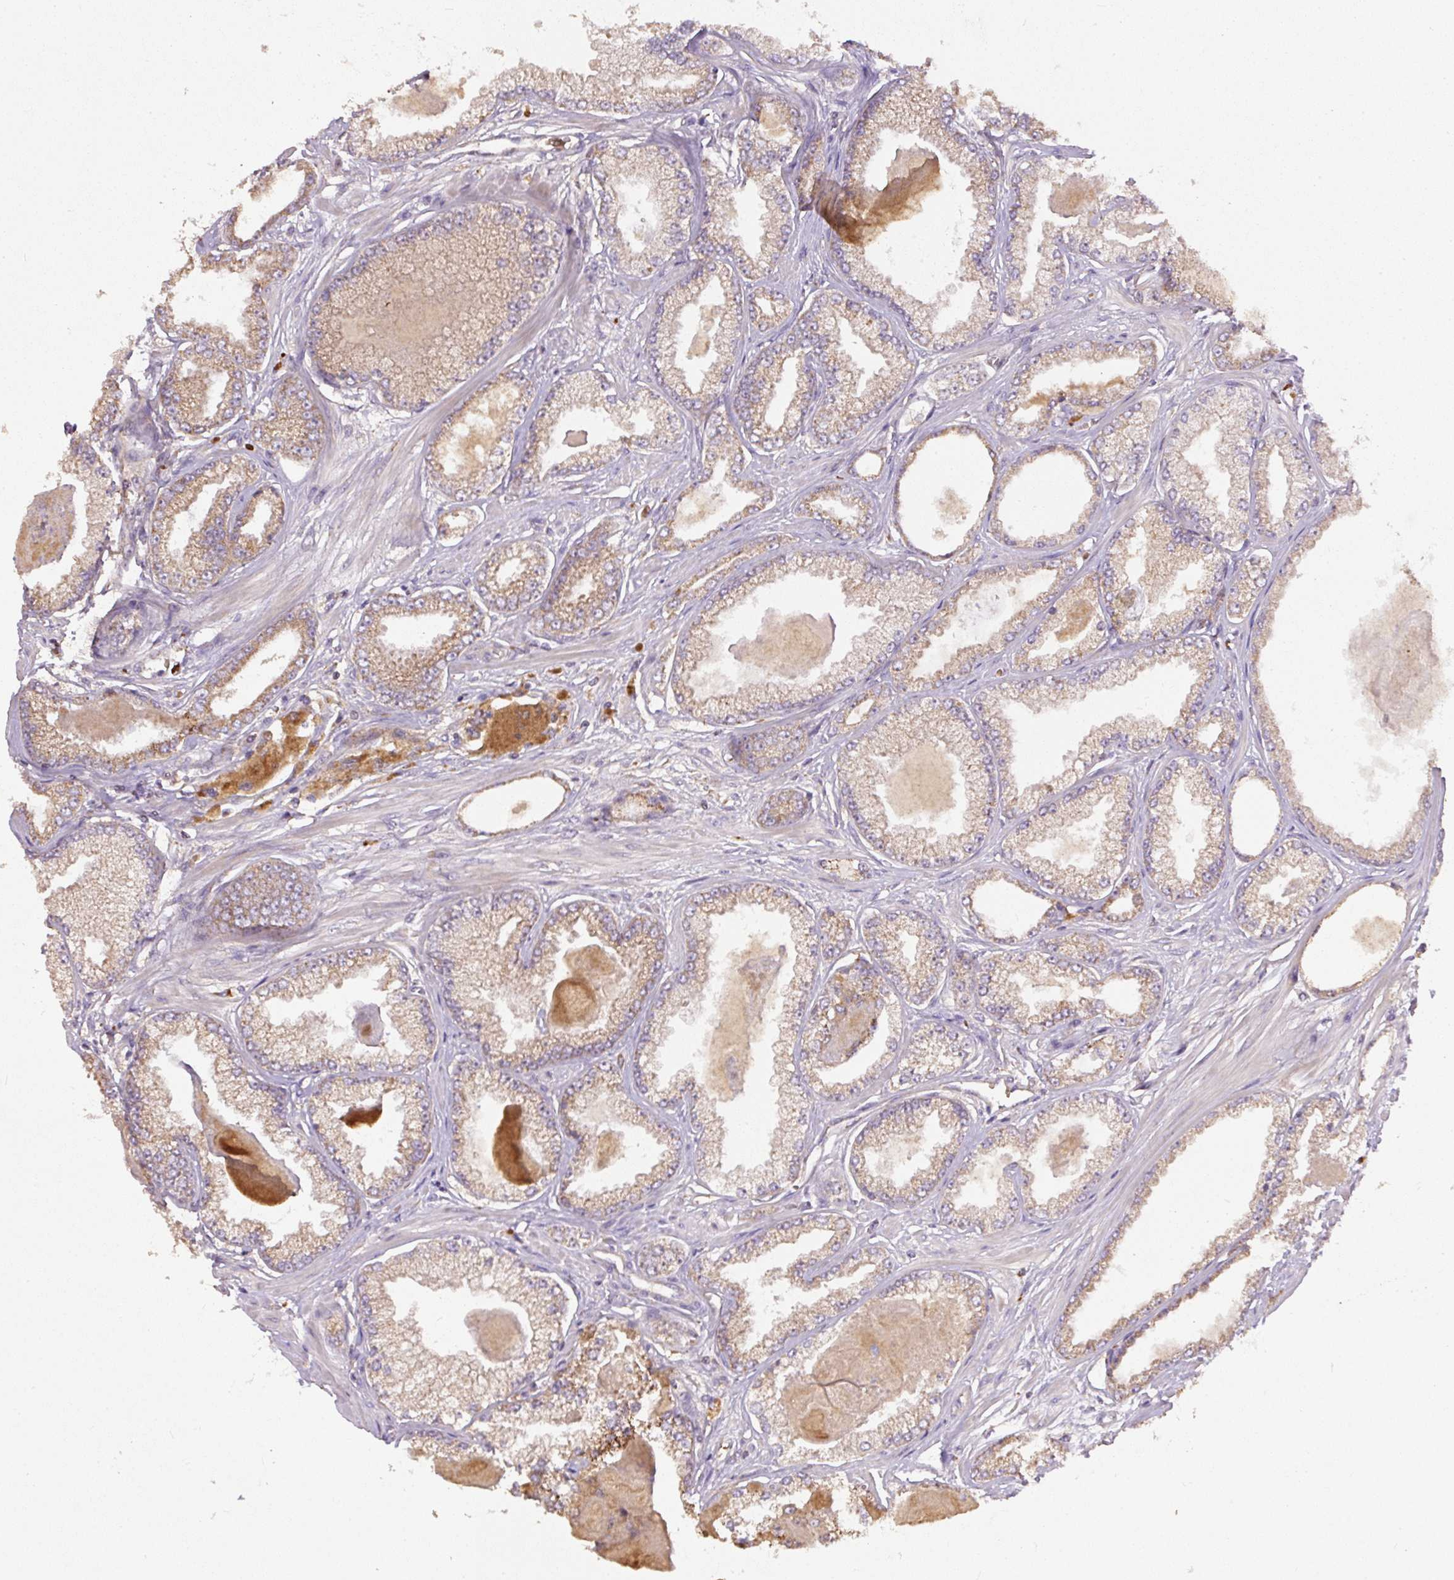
{"staining": {"intensity": "weak", "quantity": "25%-75%", "location": "cytoplasmic/membranous"}, "tissue": "prostate cancer", "cell_type": "Tumor cells", "image_type": "cancer", "snomed": [{"axis": "morphology", "description": "Adenocarcinoma, Low grade"}, {"axis": "topography", "description": "Prostate"}], "caption": "Protein analysis of adenocarcinoma (low-grade) (prostate) tissue demonstrates weak cytoplasmic/membranous positivity in about 25%-75% of tumor cells.", "gene": "DAPK1", "patient": {"sex": "male", "age": 64}}